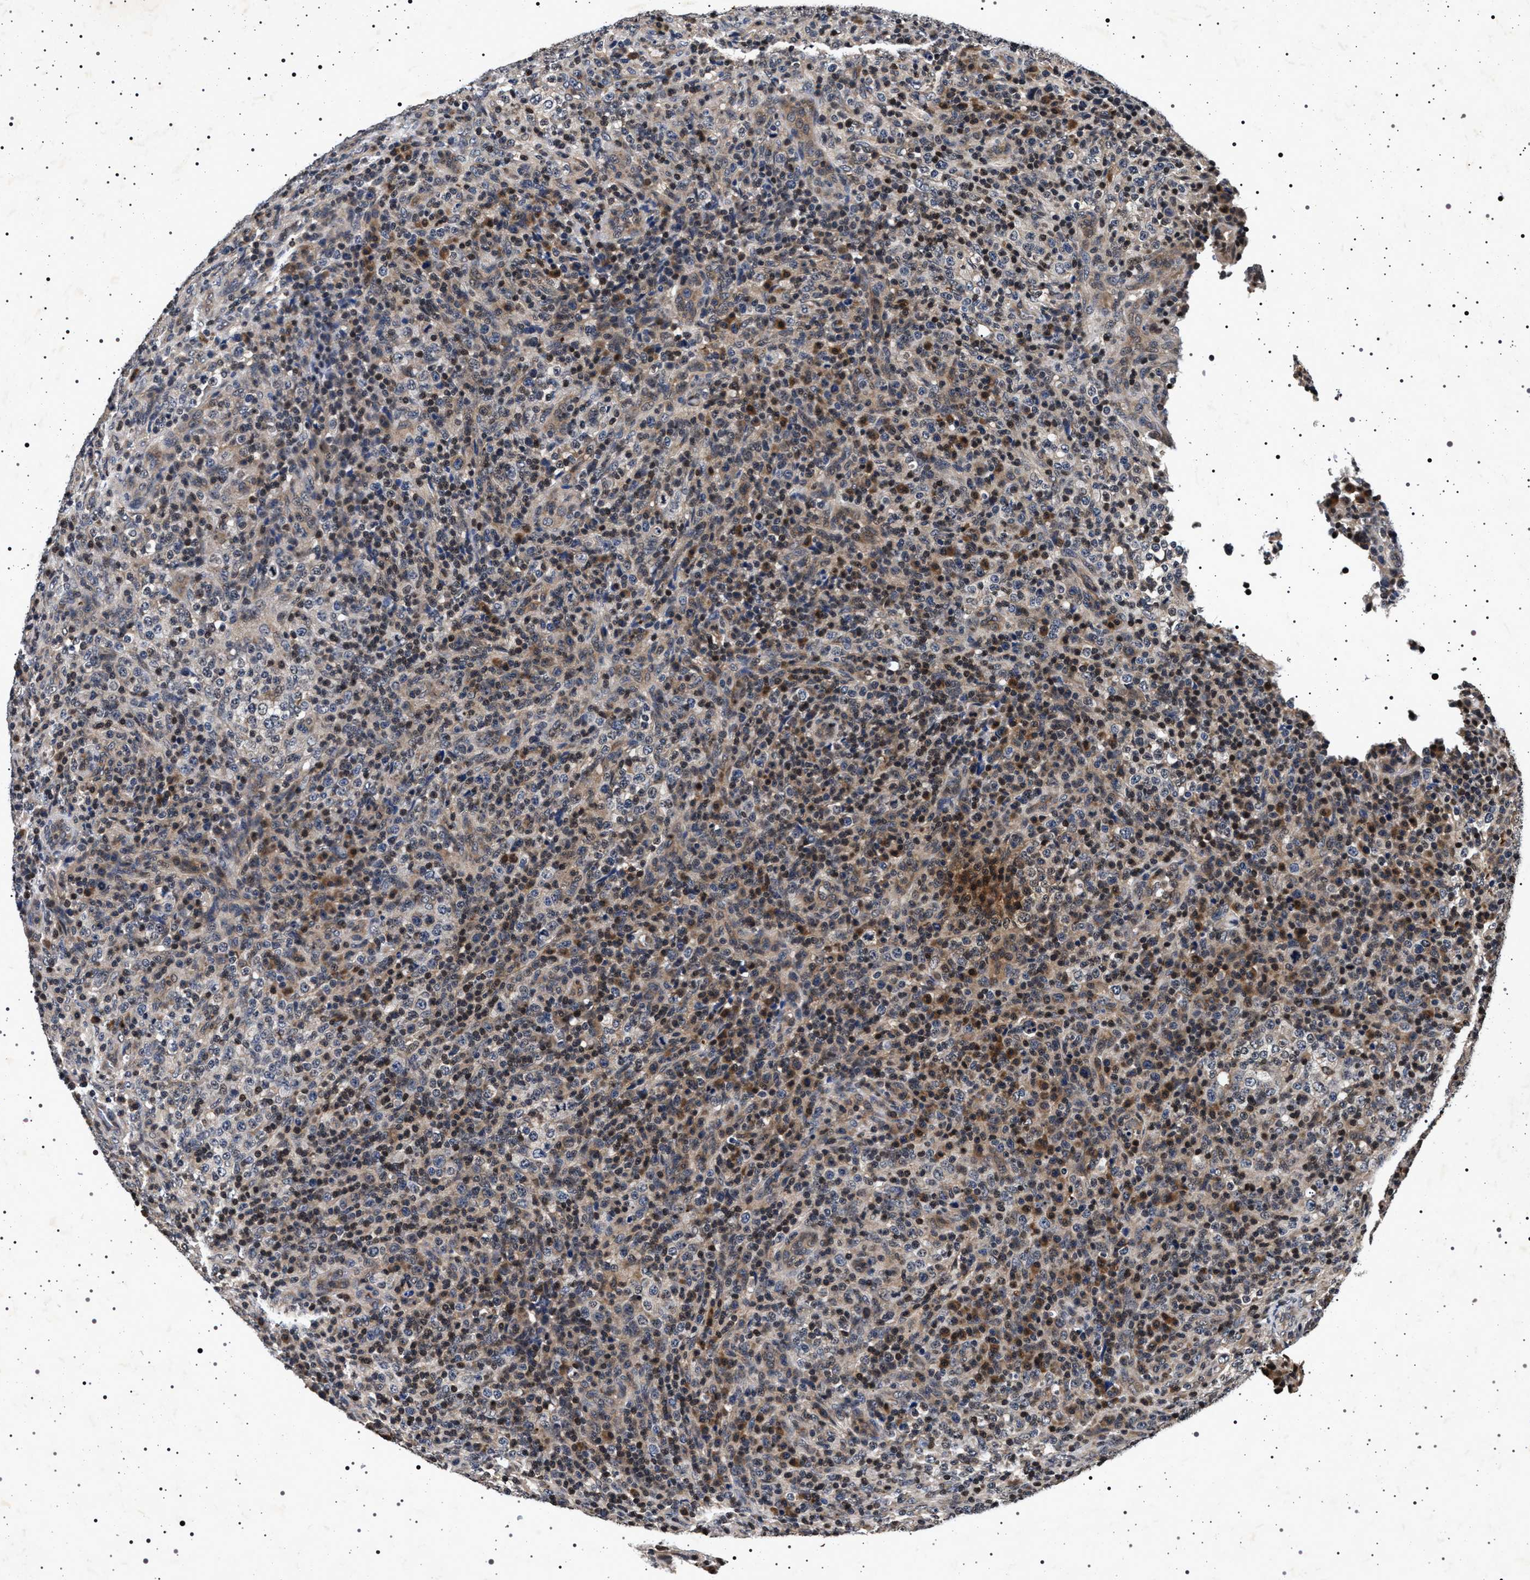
{"staining": {"intensity": "negative", "quantity": "none", "location": "none"}, "tissue": "lymphoma", "cell_type": "Tumor cells", "image_type": "cancer", "snomed": [{"axis": "morphology", "description": "Malignant lymphoma, non-Hodgkin's type, High grade"}, {"axis": "topography", "description": "Lymph node"}], "caption": "This micrograph is of lymphoma stained with immunohistochemistry to label a protein in brown with the nuclei are counter-stained blue. There is no expression in tumor cells.", "gene": "CDKN1B", "patient": {"sex": "female", "age": 76}}